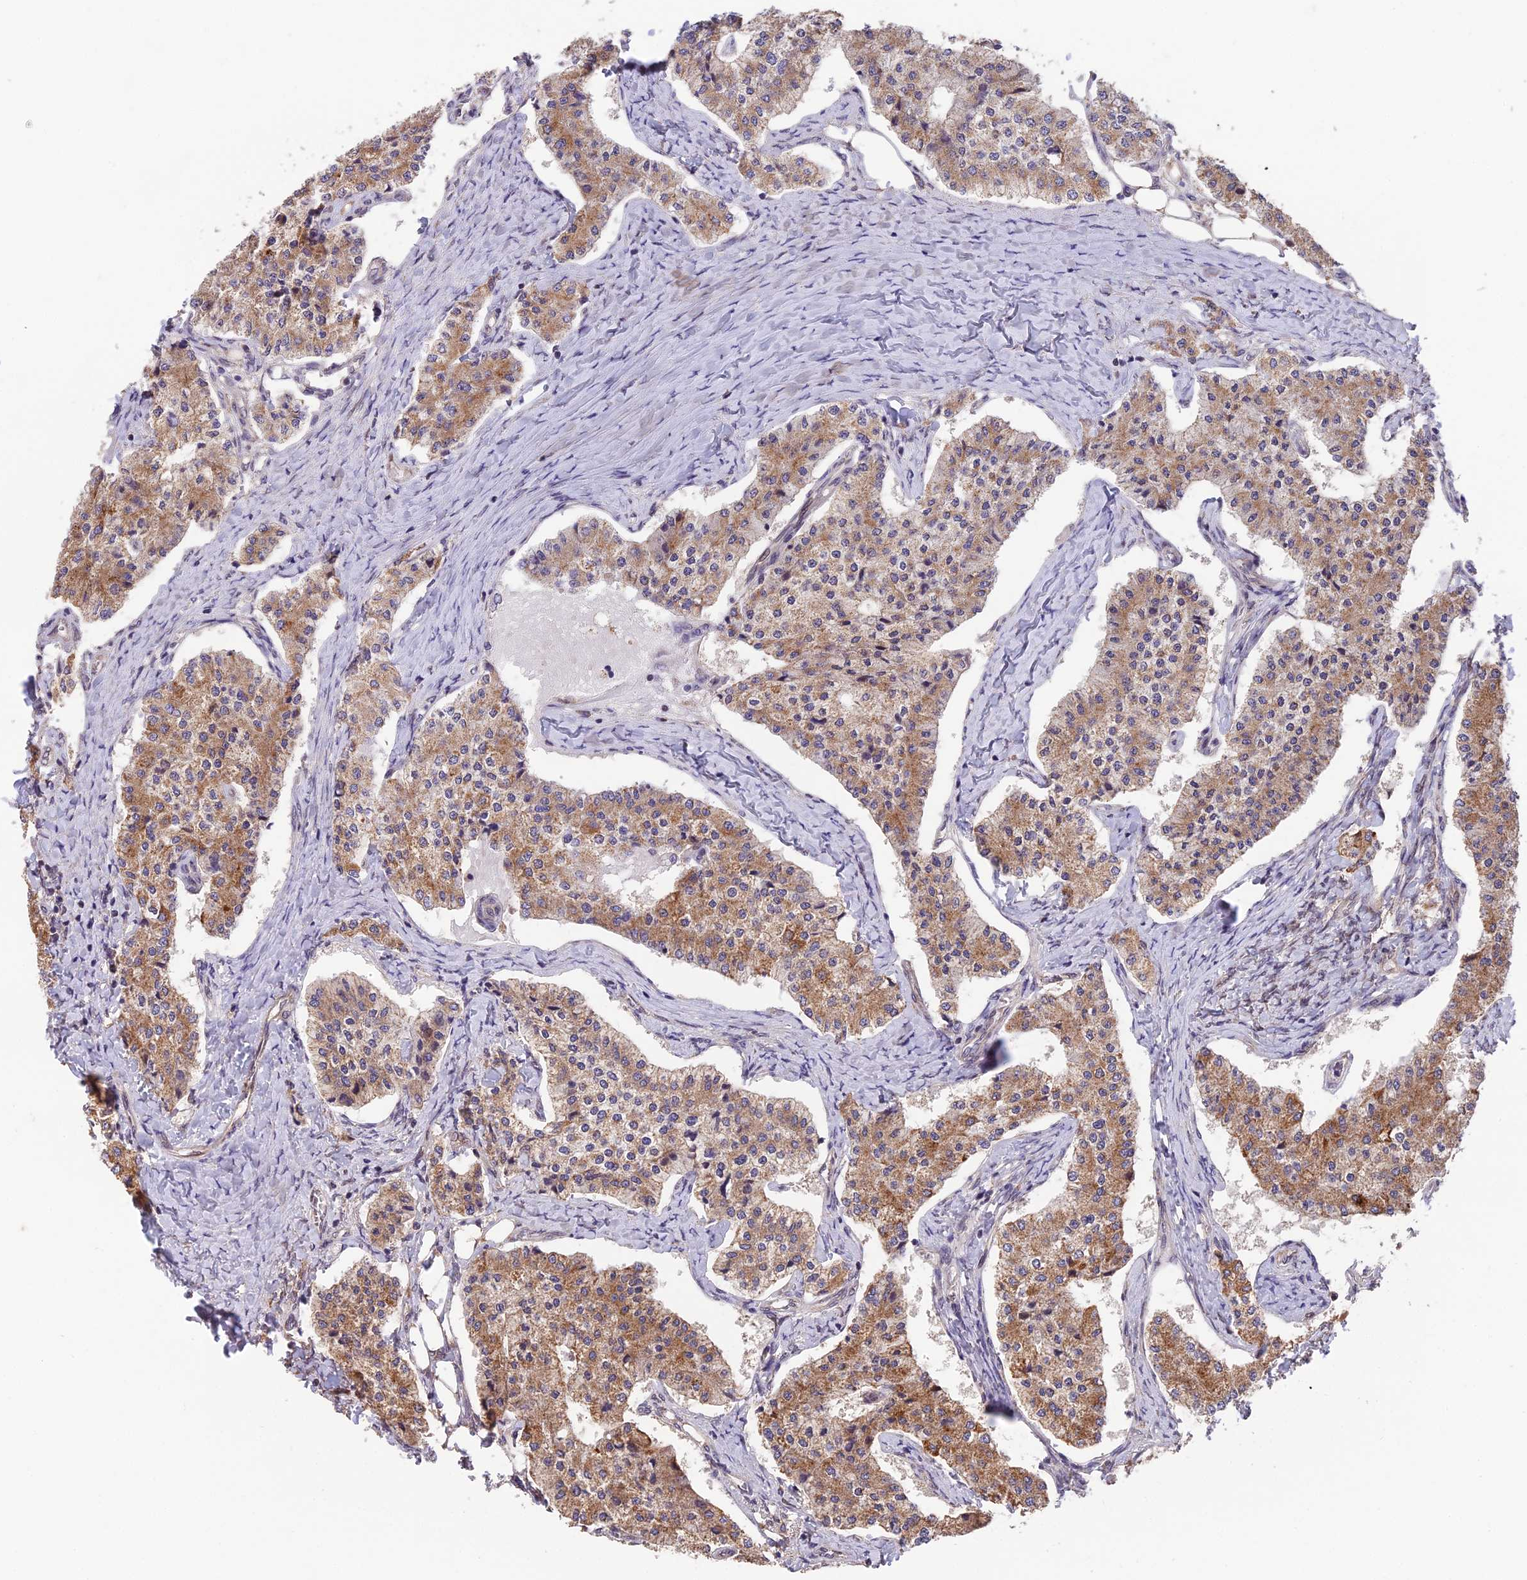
{"staining": {"intensity": "moderate", "quantity": ">75%", "location": "cytoplasmic/membranous"}, "tissue": "carcinoid", "cell_type": "Tumor cells", "image_type": "cancer", "snomed": [{"axis": "morphology", "description": "Carcinoid, malignant, NOS"}, {"axis": "topography", "description": "Colon"}], "caption": "Protein expression analysis of human malignant carcinoid reveals moderate cytoplasmic/membranous expression in about >75% of tumor cells.", "gene": "CYP2R1", "patient": {"sex": "female", "age": 52}}